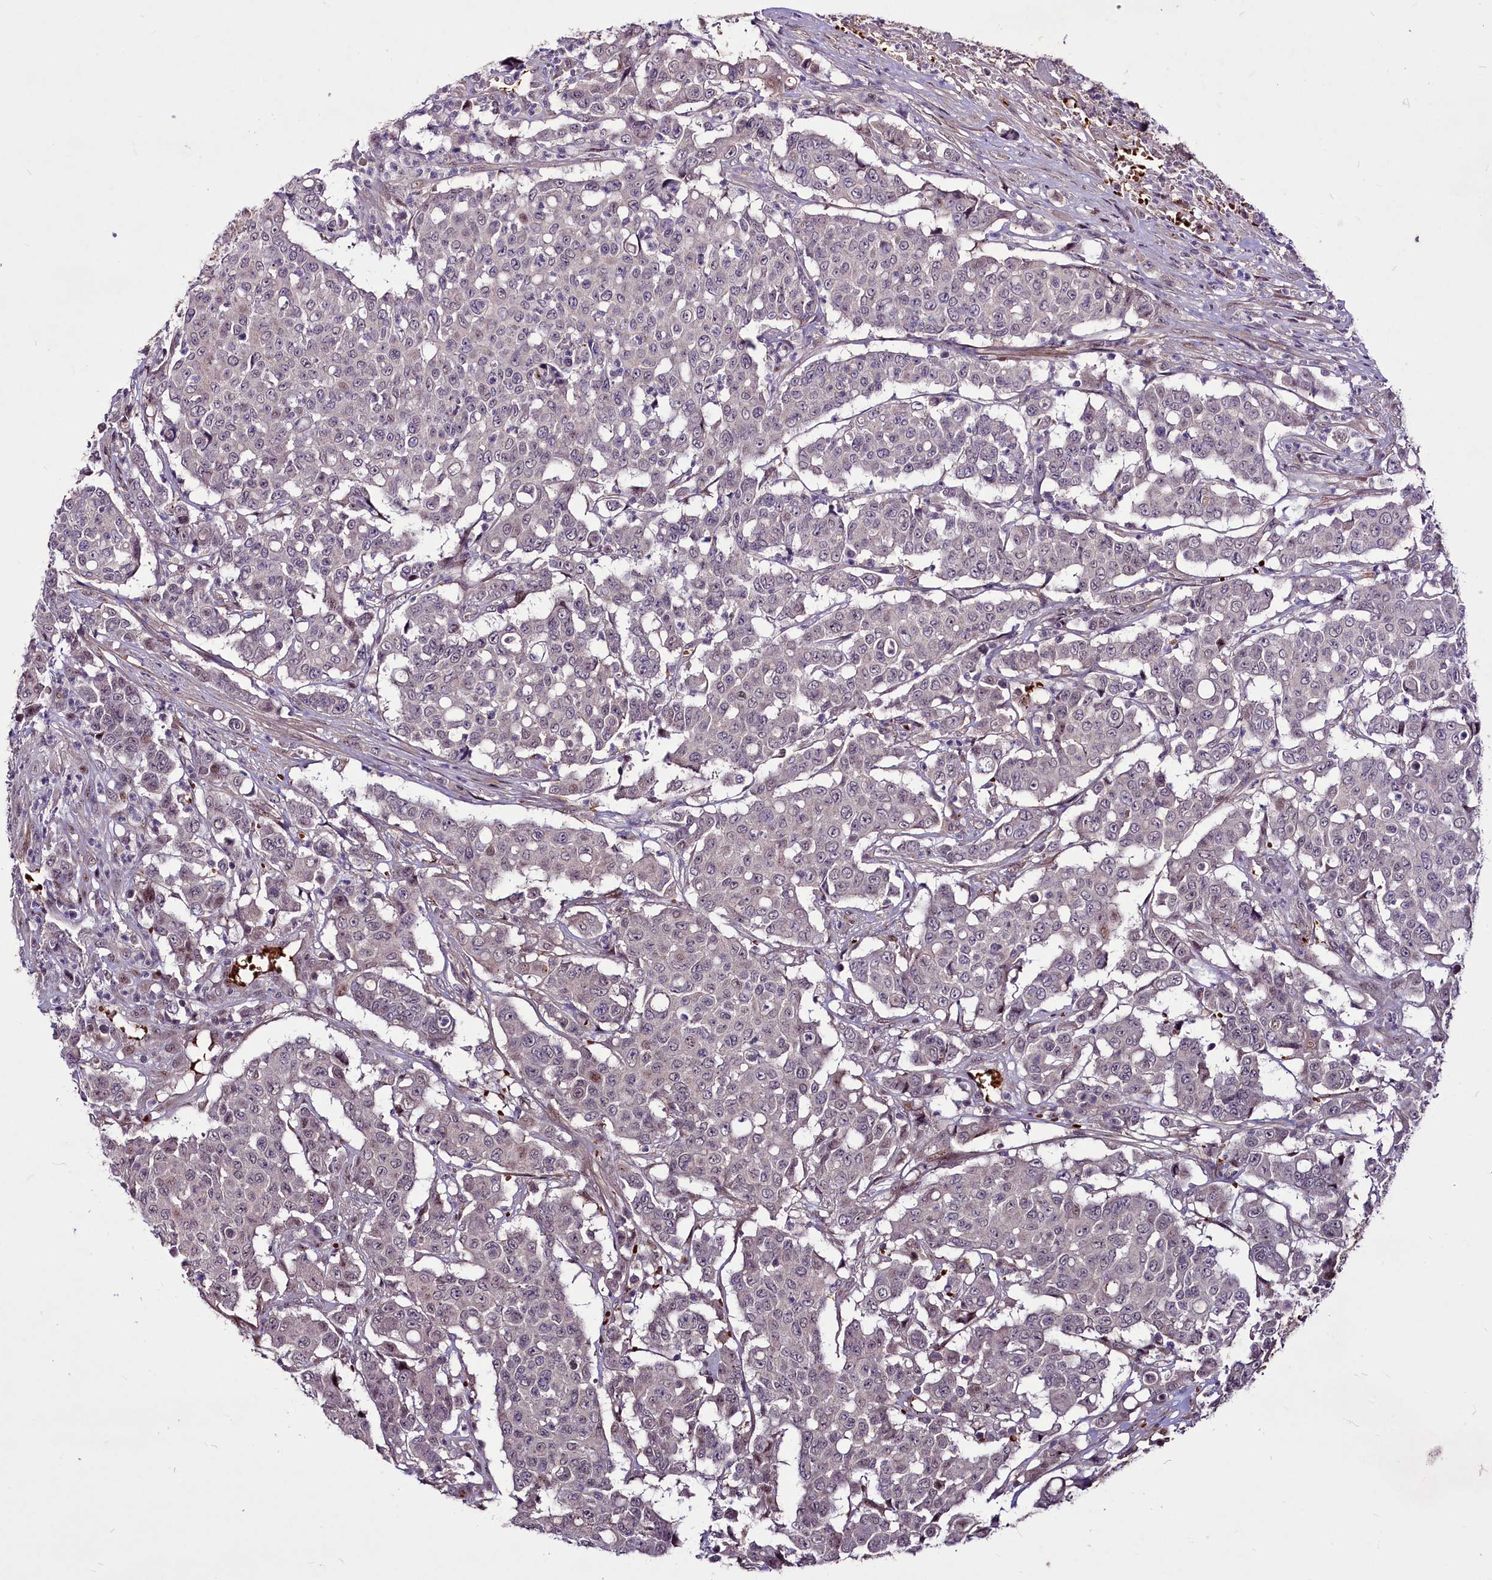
{"staining": {"intensity": "weak", "quantity": "<25%", "location": "nuclear"}, "tissue": "colorectal cancer", "cell_type": "Tumor cells", "image_type": "cancer", "snomed": [{"axis": "morphology", "description": "Adenocarcinoma, NOS"}, {"axis": "topography", "description": "Colon"}], "caption": "DAB (3,3'-diaminobenzidine) immunohistochemical staining of colorectal adenocarcinoma shows no significant expression in tumor cells.", "gene": "SUSD3", "patient": {"sex": "male", "age": 51}}